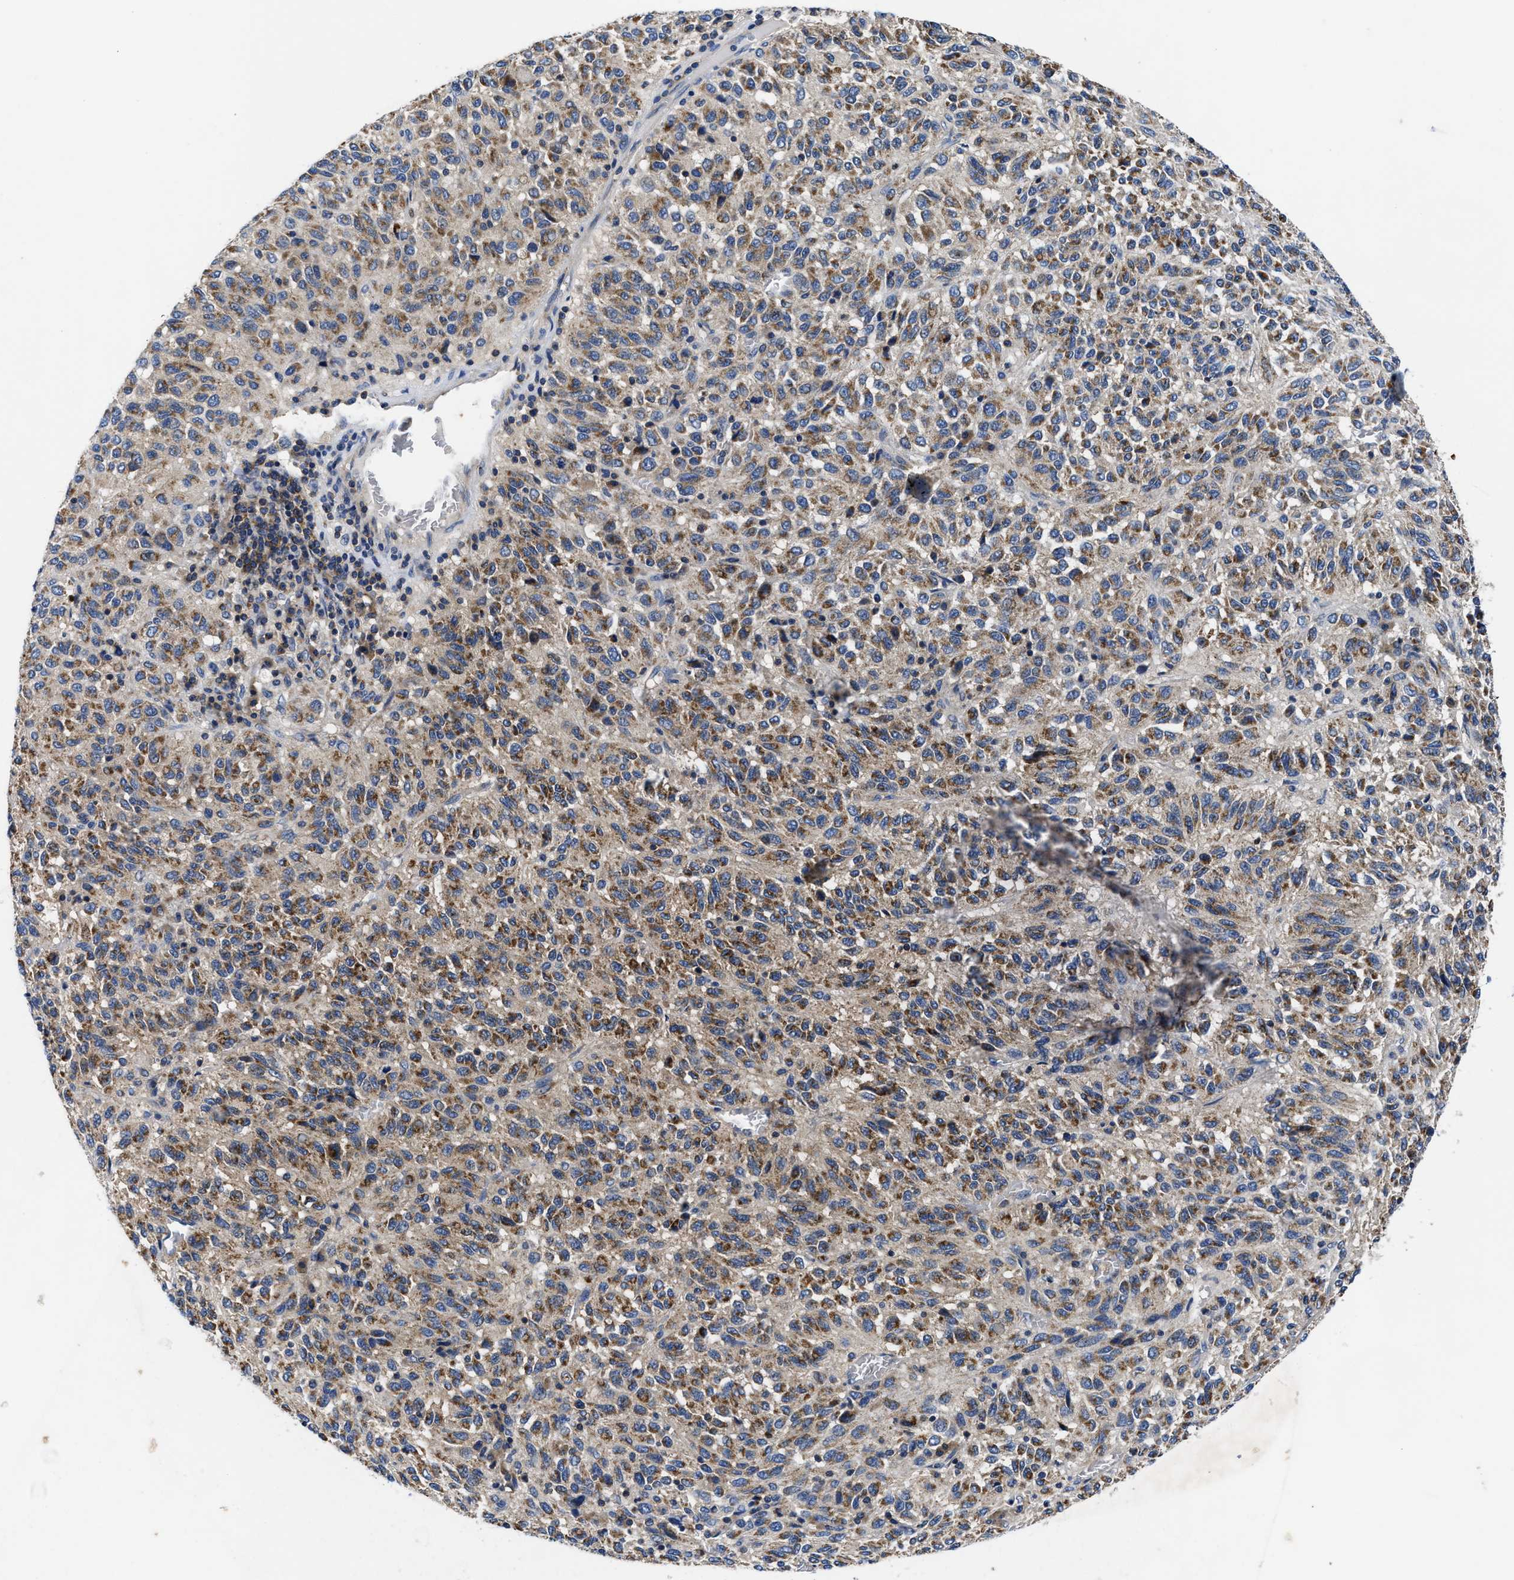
{"staining": {"intensity": "moderate", "quantity": ">75%", "location": "cytoplasmic/membranous"}, "tissue": "melanoma", "cell_type": "Tumor cells", "image_type": "cancer", "snomed": [{"axis": "morphology", "description": "Malignant melanoma, Metastatic site"}, {"axis": "topography", "description": "Lung"}], "caption": "Immunohistochemistry (IHC) histopathology image of neoplastic tissue: human melanoma stained using immunohistochemistry (IHC) displays medium levels of moderate protein expression localized specifically in the cytoplasmic/membranous of tumor cells, appearing as a cytoplasmic/membranous brown color.", "gene": "PHLPP1", "patient": {"sex": "male", "age": 64}}